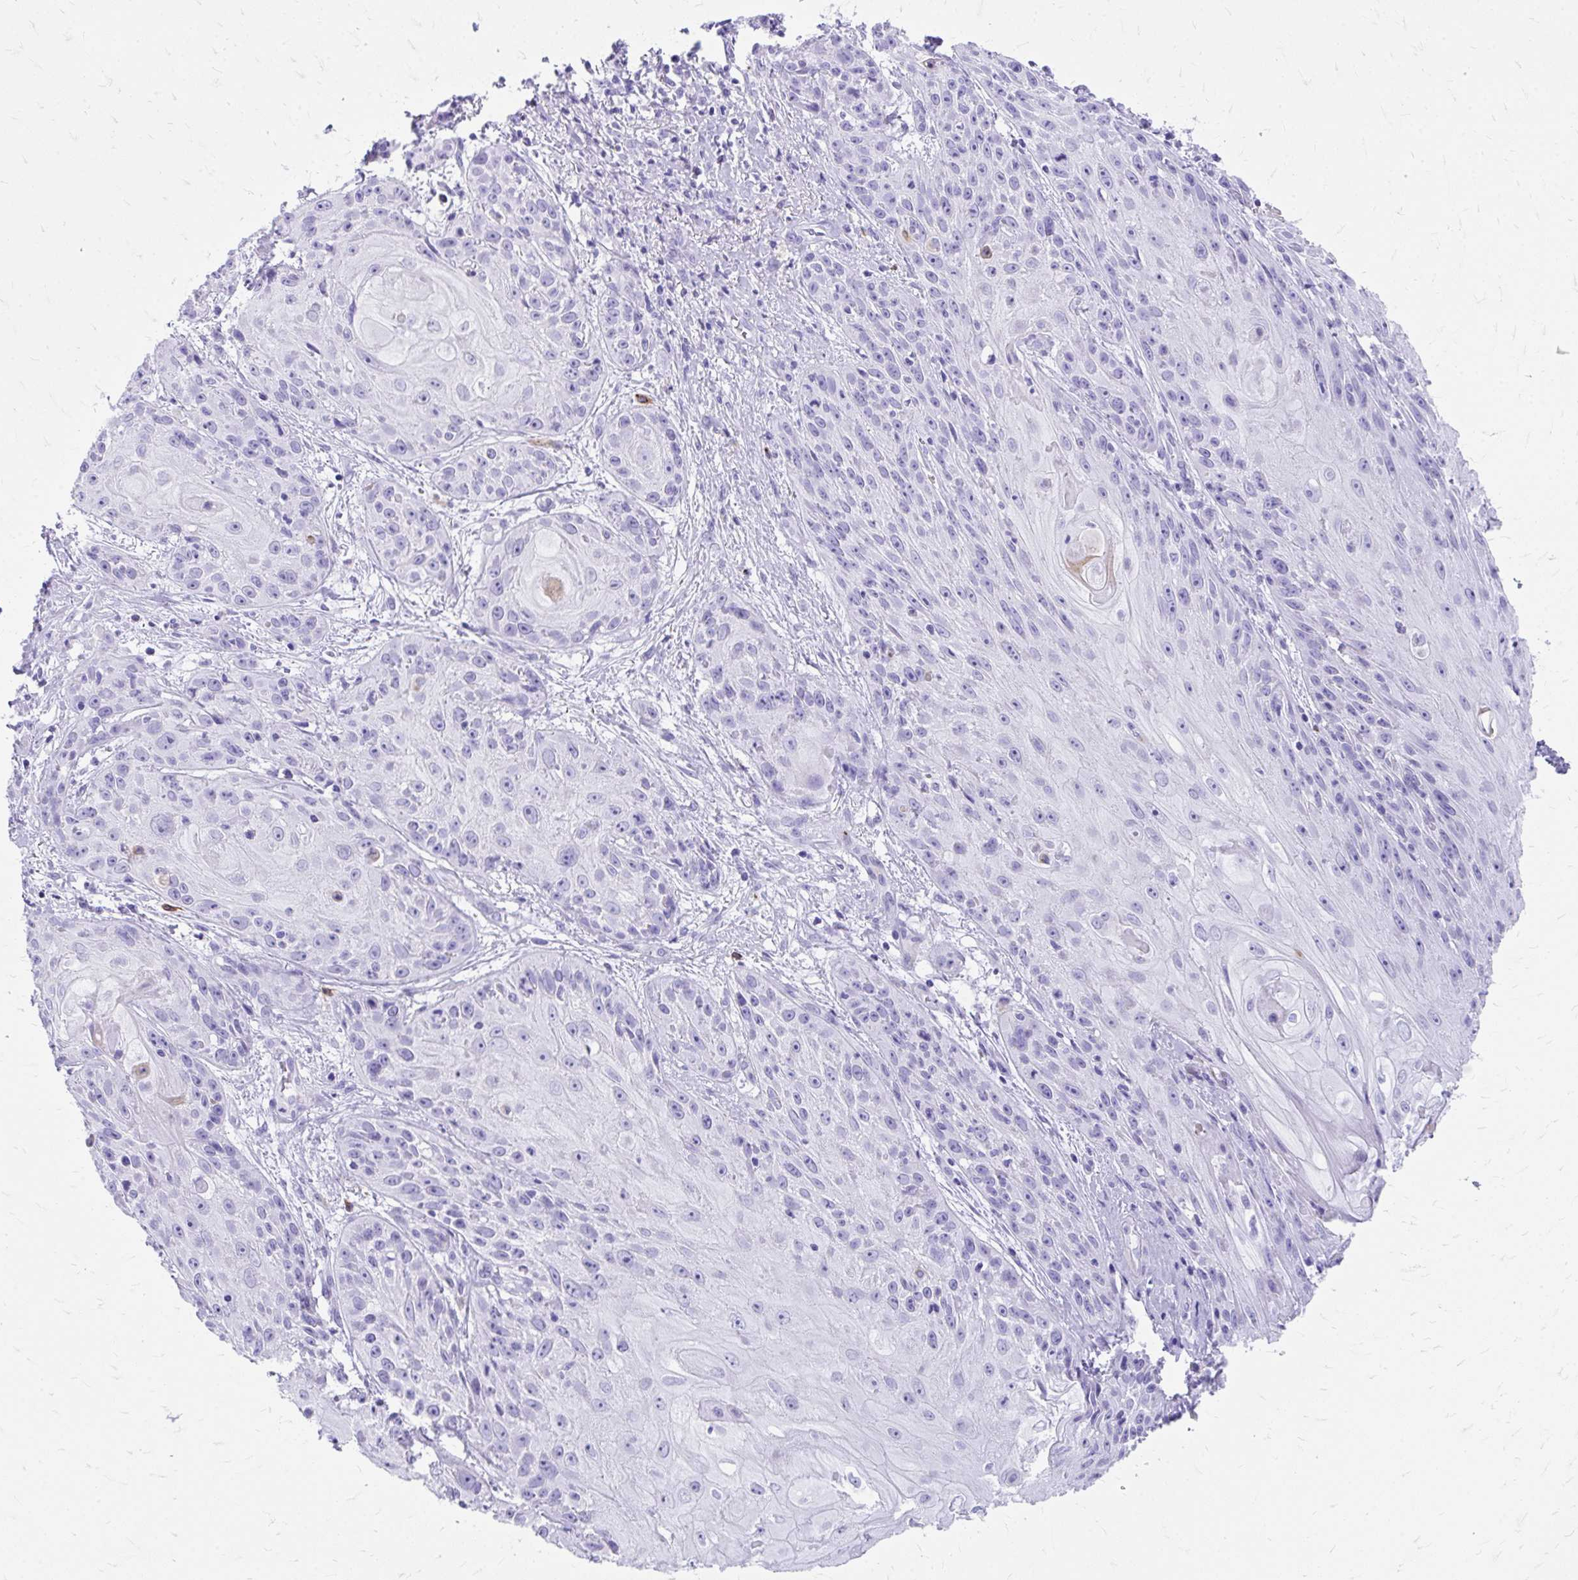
{"staining": {"intensity": "negative", "quantity": "none", "location": "none"}, "tissue": "skin cancer", "cell_type": "Tumor cells", "image_type": "cancer", "snomed": [{"axis": "morphology", "description": "Squamous cell carcinoma, NOS"}, {"axis": "topography", "description": "Skin"}, {"axis": "topography", "description": "Vulva"}], "caption": "Immunohistochemistry of human squamous cell carcinoma (skin) demonstrates no staining in tumor cells.", "gene": "ZNF699", "patient": {"sex": "female", "age": 76}}